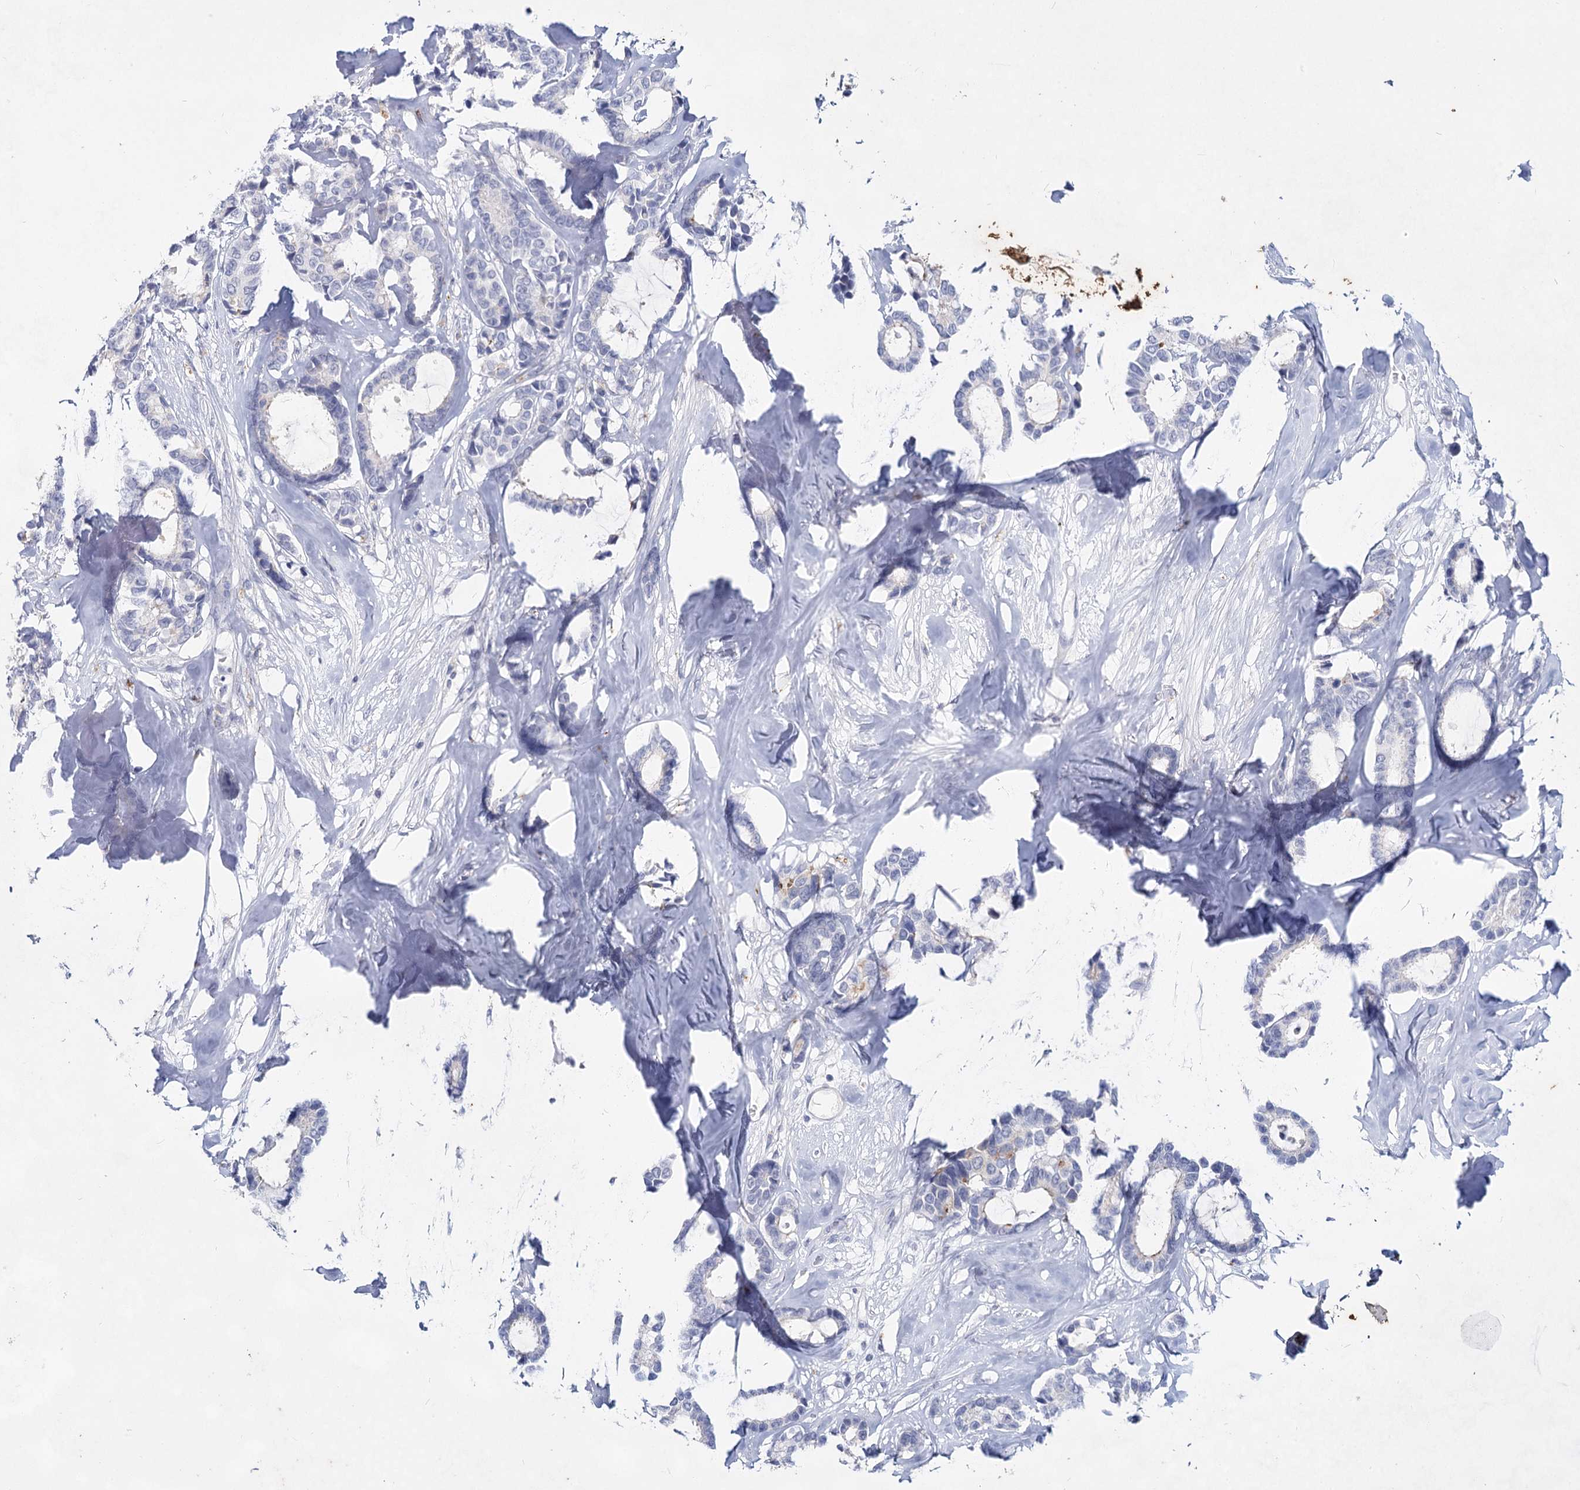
{"staining": {"intensity": "negative", "quantity": "none", "location": "none"}, "tissue": "breast cancer", "cell_type": "Tumor cells", "image_type": "cancer", "snomed": [{"axis": "morphology", "description": "Duct carcinoma"}, {"axis": "topography", "description": "Breast"}], "caption": "Immunohistochemical staining of human invasive ductal carcinoma (breast) shows no significant positivity in tumor cells. (Brightfield microscopy of DAB IHC at high magnification).", "gene": "CCDC73", "patient": {"sex": "female", "age": 87}}